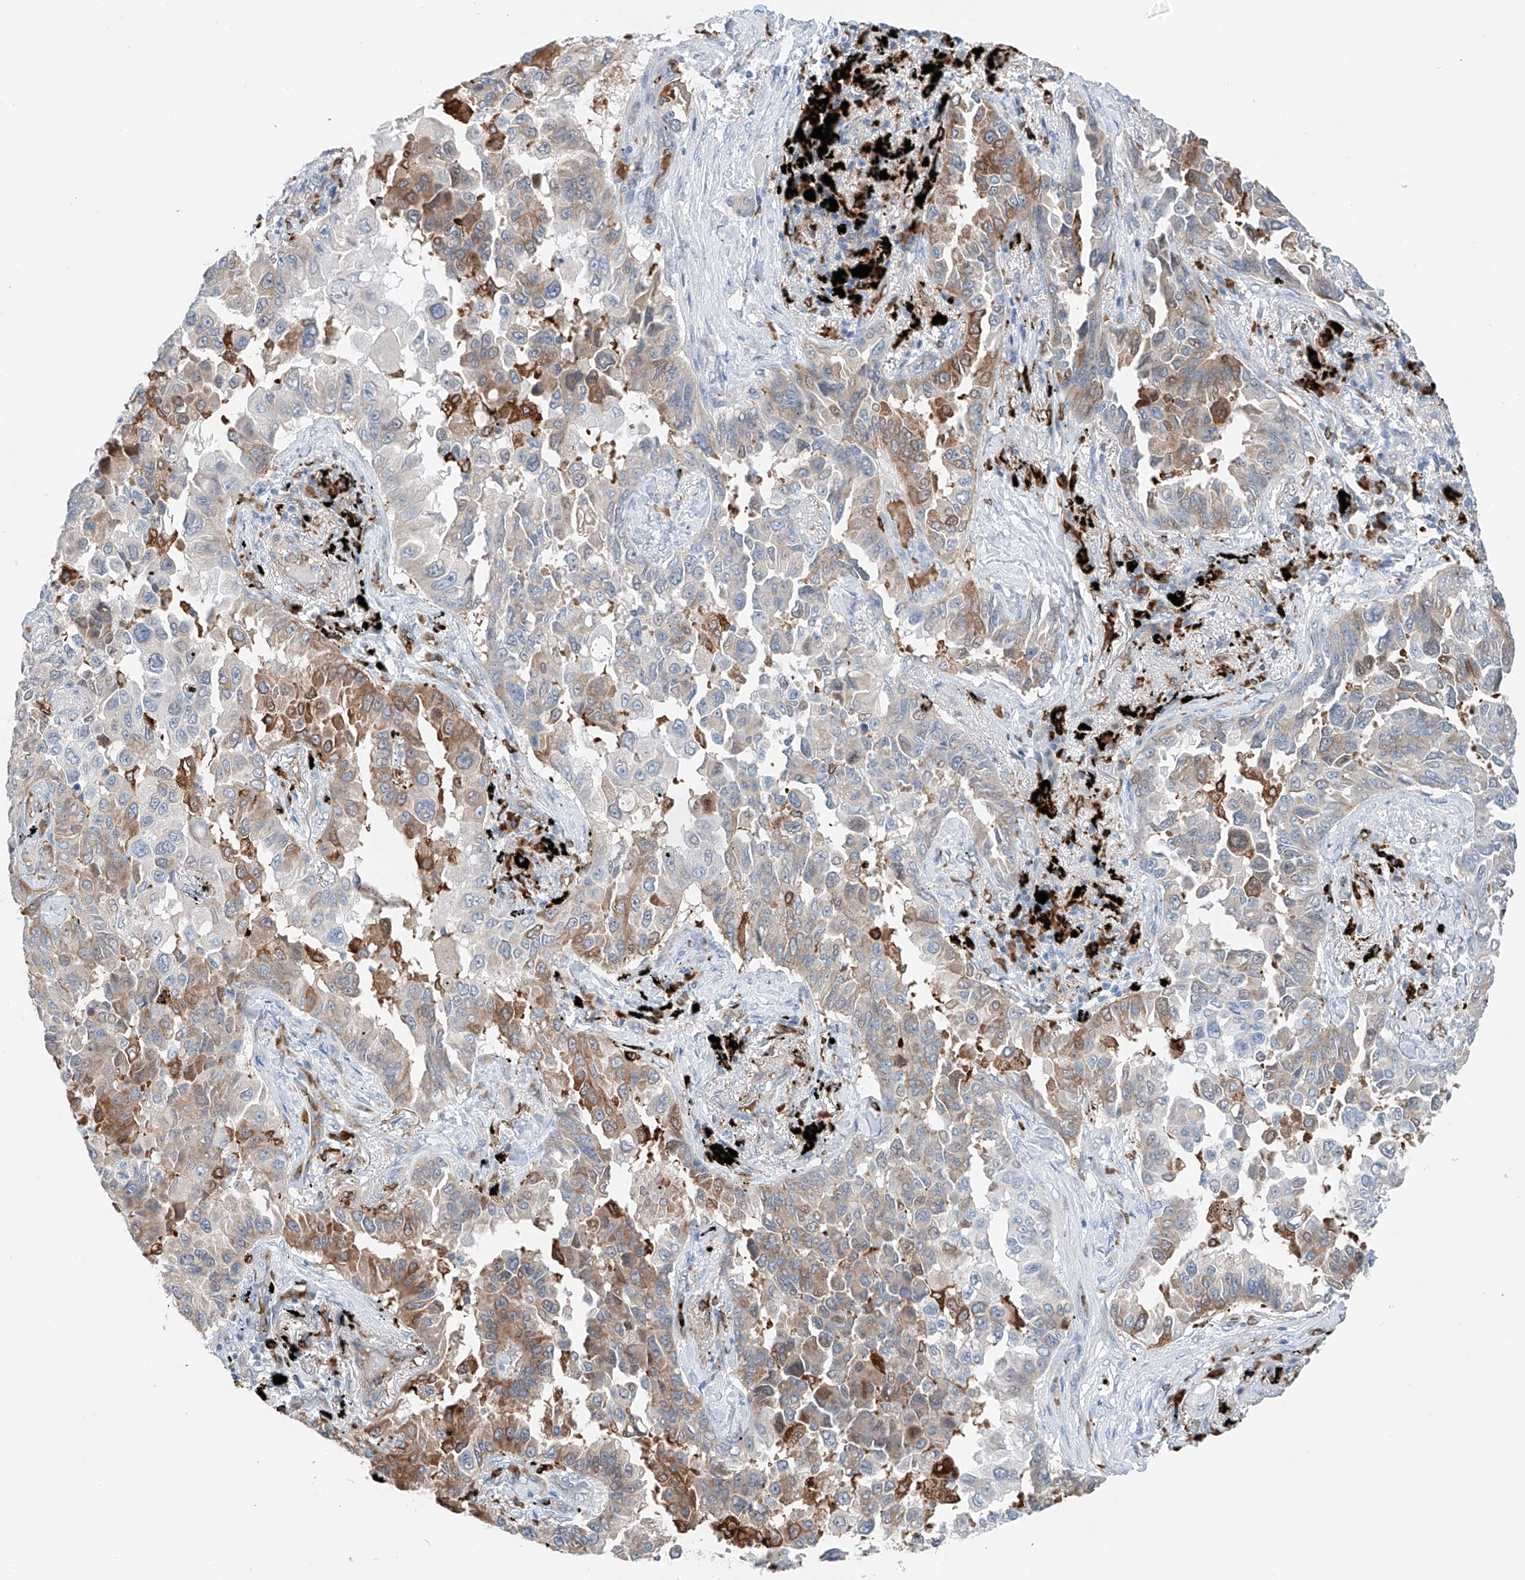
{"staining": {"intensity": "moderate", "quantity": "25%-75%", "location": "cytoplasmic/membranous"}, "tissue": "lung cancer", "cell_type": "Tumor cells", "image_type": "cancer", "snomed": [{"axis": "morphology", "description": "Adenocarcinoma, NOS"}, {"axis": "topography", "description": "Lung"}], "caption": "The photomicrograph shows immunohistochemical staining of lung cancer (adenocarcinoma). There is moderate cytoplasmic/membranous expression is identified in approximately 25%-75% of tumor cells.", "gene": "TBXAS1", "patient": {"sex": "female", "age": 67}}